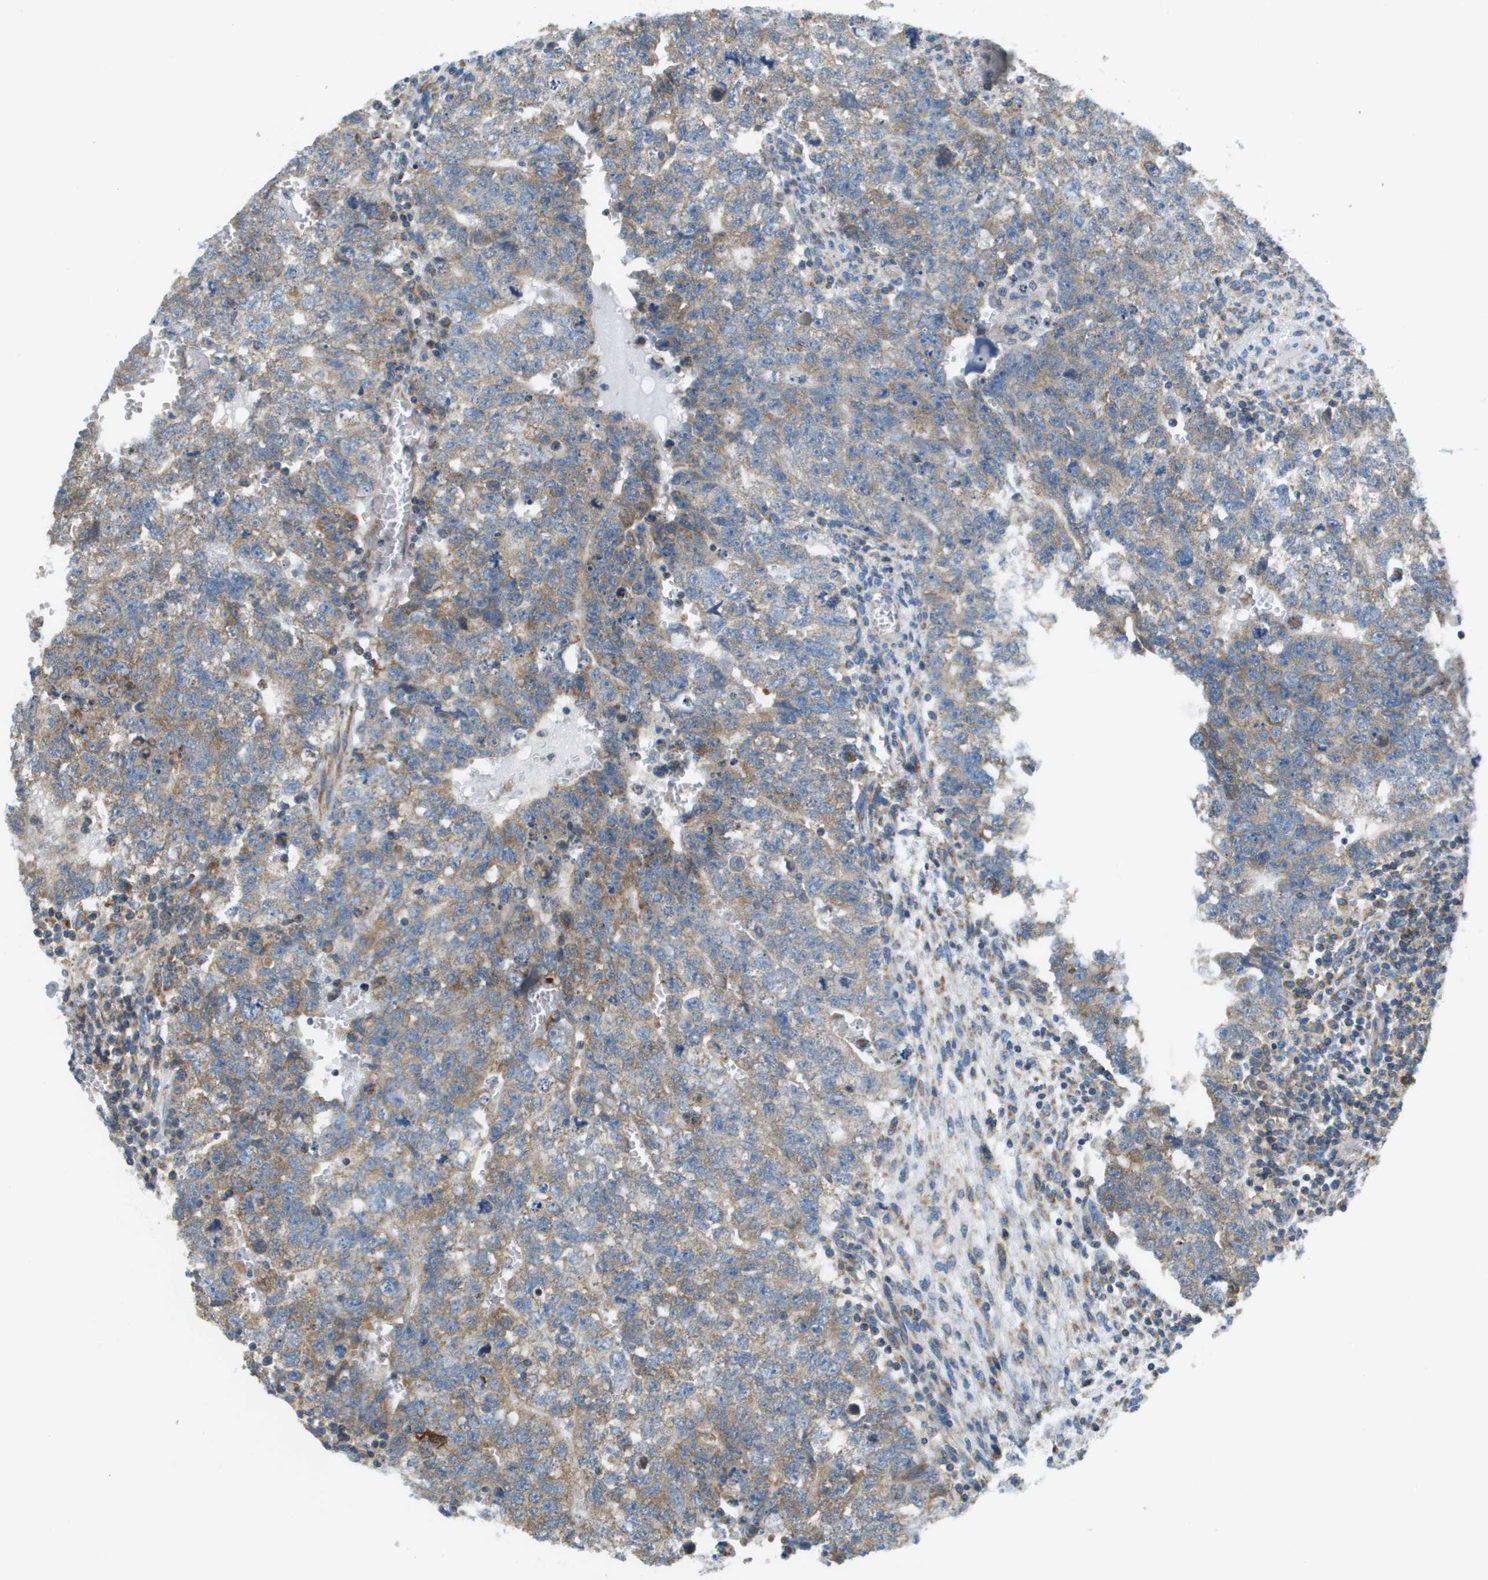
{"staining": {"intensity": "moderate", "quantity": "25%-75%", "location": "cytoplasmic/membranous"}, "tissue": "testis cancer", "cell_type": "Tumor cells", "image_type": "cancer", "snomed": [{"axis": "morphology", "description": "Seminoma, NOS"}, {"axis": "morphology", "description": "Carcinoma, Embryonal, NOS"}, {"axis": "topography", "description": "Testis"}], "caption": "Testis seminoma tissue reveals moderate cytoplasmic/membranous positivity in approximately 25%-75% of tumor cells, visualized by immunohistochemistry.", "gene": "TAOK3", "patient": {"sex": "male", "age": 38}}